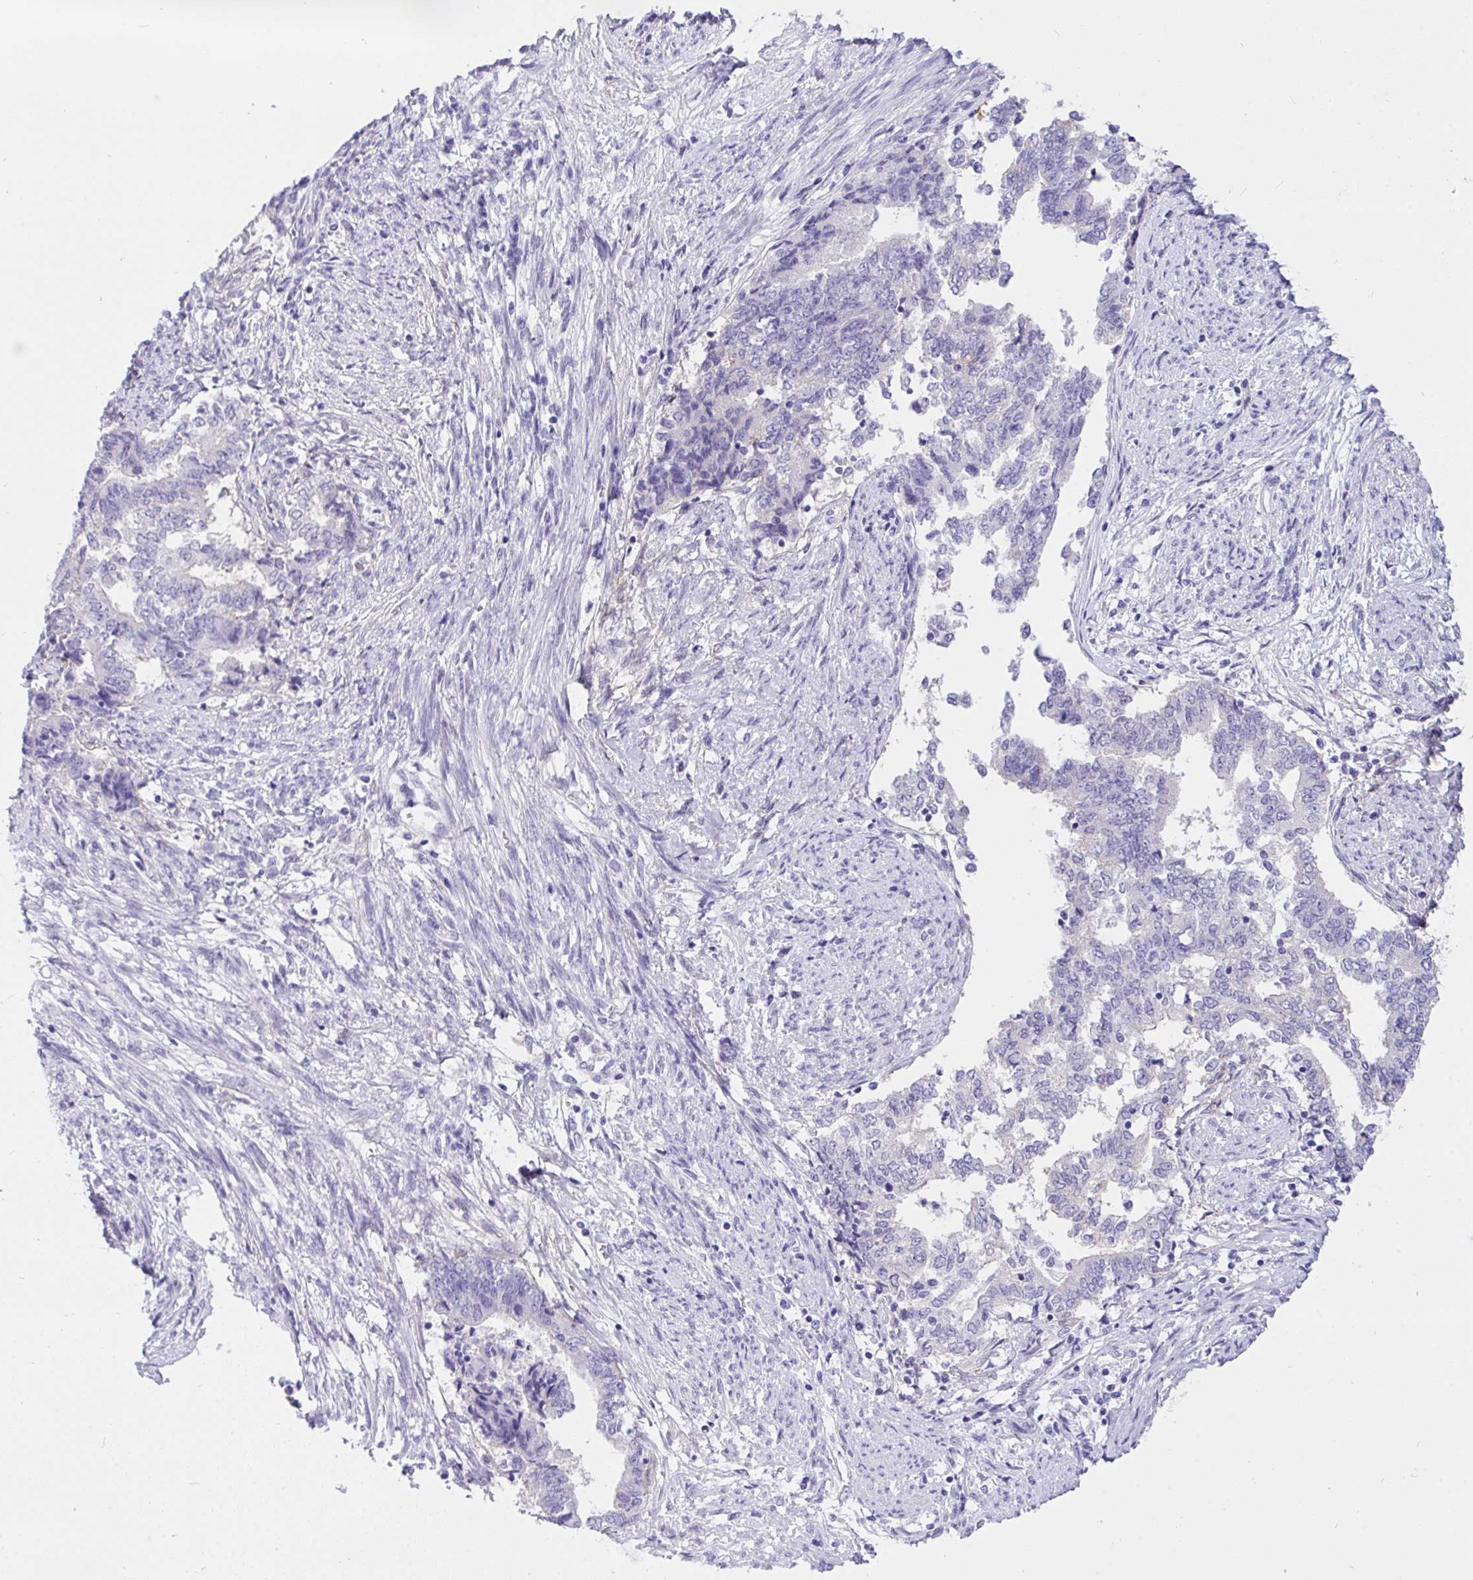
{"staining": {"intensity": "negative", "quantity": "none", "location": "none"}, "tissue": "endometrial cancer", "cell_type": "Tumor cells", "image_type": "cancer", "snomed": [{"axis": "morphology", "description": "Adenocarcinoma, NOS"}, {"axis": "topography", "description": "Endometrium"}], "caption": "Immunohistochemistry (IHC) of human adenocarcinoma (endometrial) shows no staining in tumor cells.", "gene": "TLN2", "patient": {"sex": "female", "age": 65}}